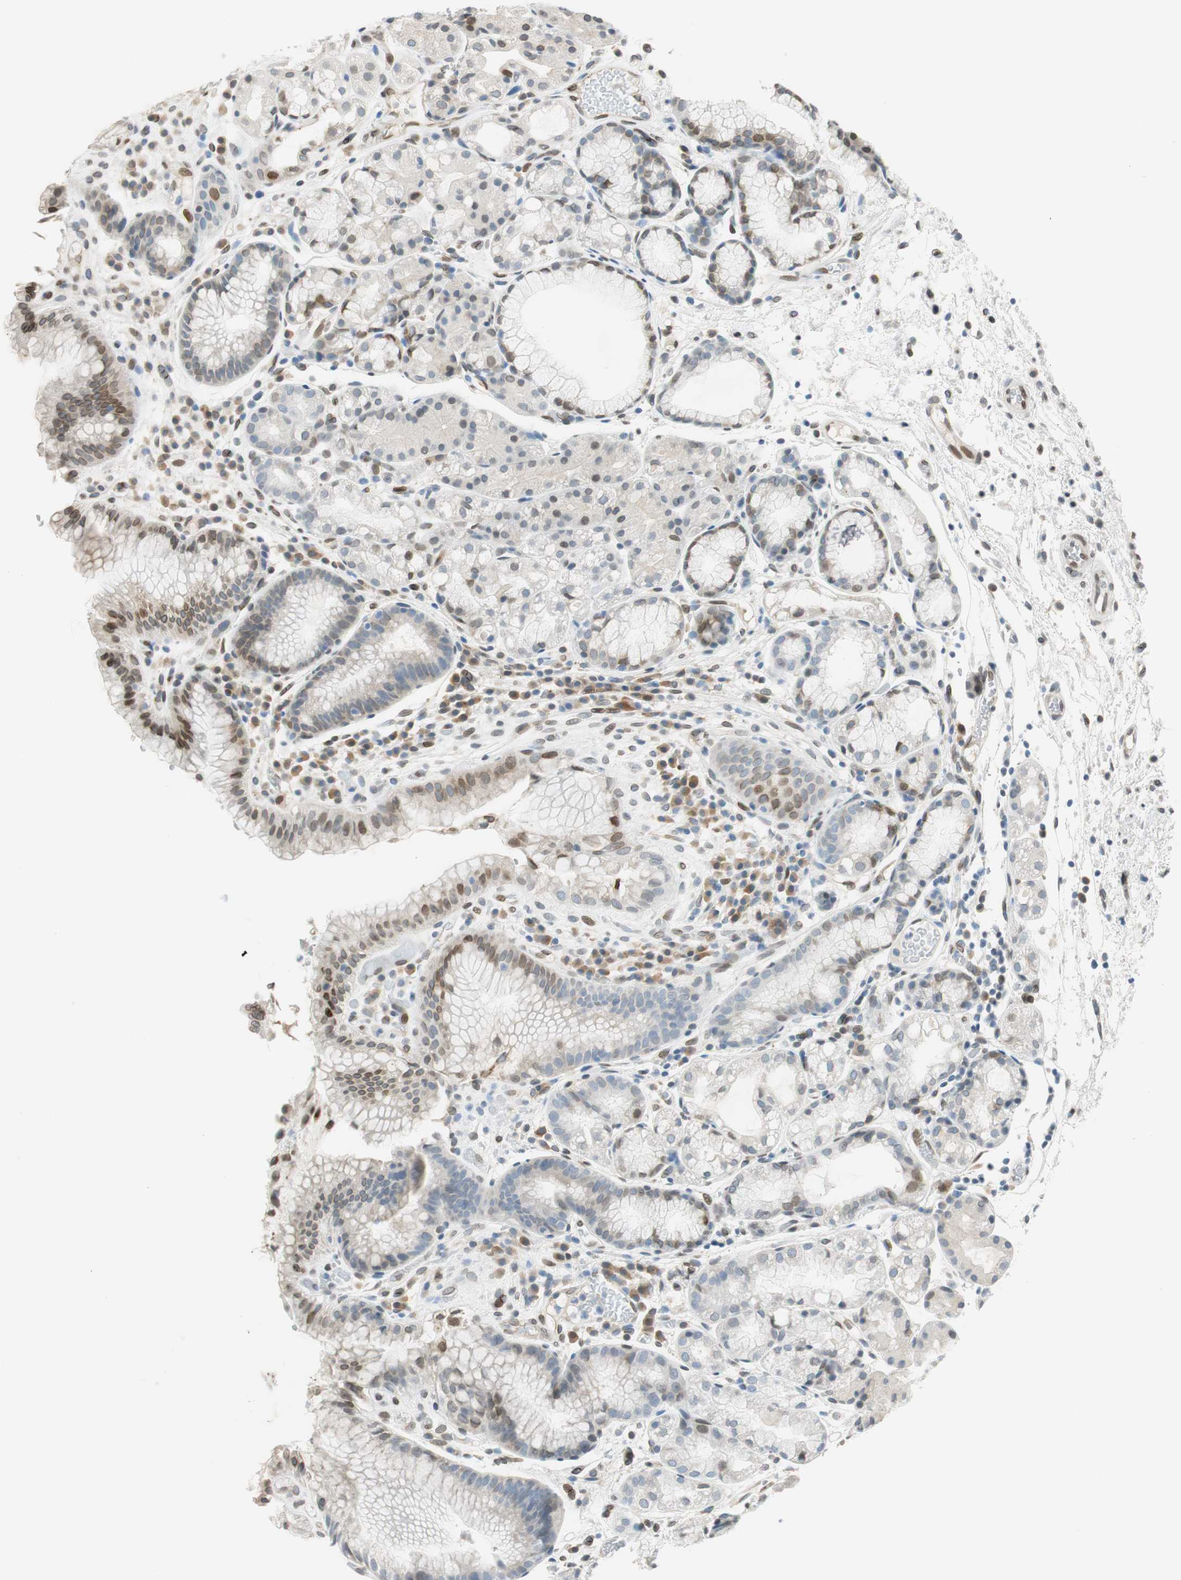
{"staining": {"intensity": "moderate", "quantity": "25%-75%", "location": "cytoplasmic/membranous,nuclear"}, "tissue": "stomach", "cell_type": "Glandular cells", "image_type": "normal", "snomed": [{"axis": "morphology", "description": "Normal tissue, NOS"}, {"axis": "topography", "description": "Stomach, upper"}], "caption": "Immunohistochemical staining of unremarkable human stomach demonstrates moderate cytoplasmic/membranous,nuclear protein expression in approximately 25%-75% of glandular cells.", "gene": "TMEM260", "patient": {"sex": "male", "age": 72}}